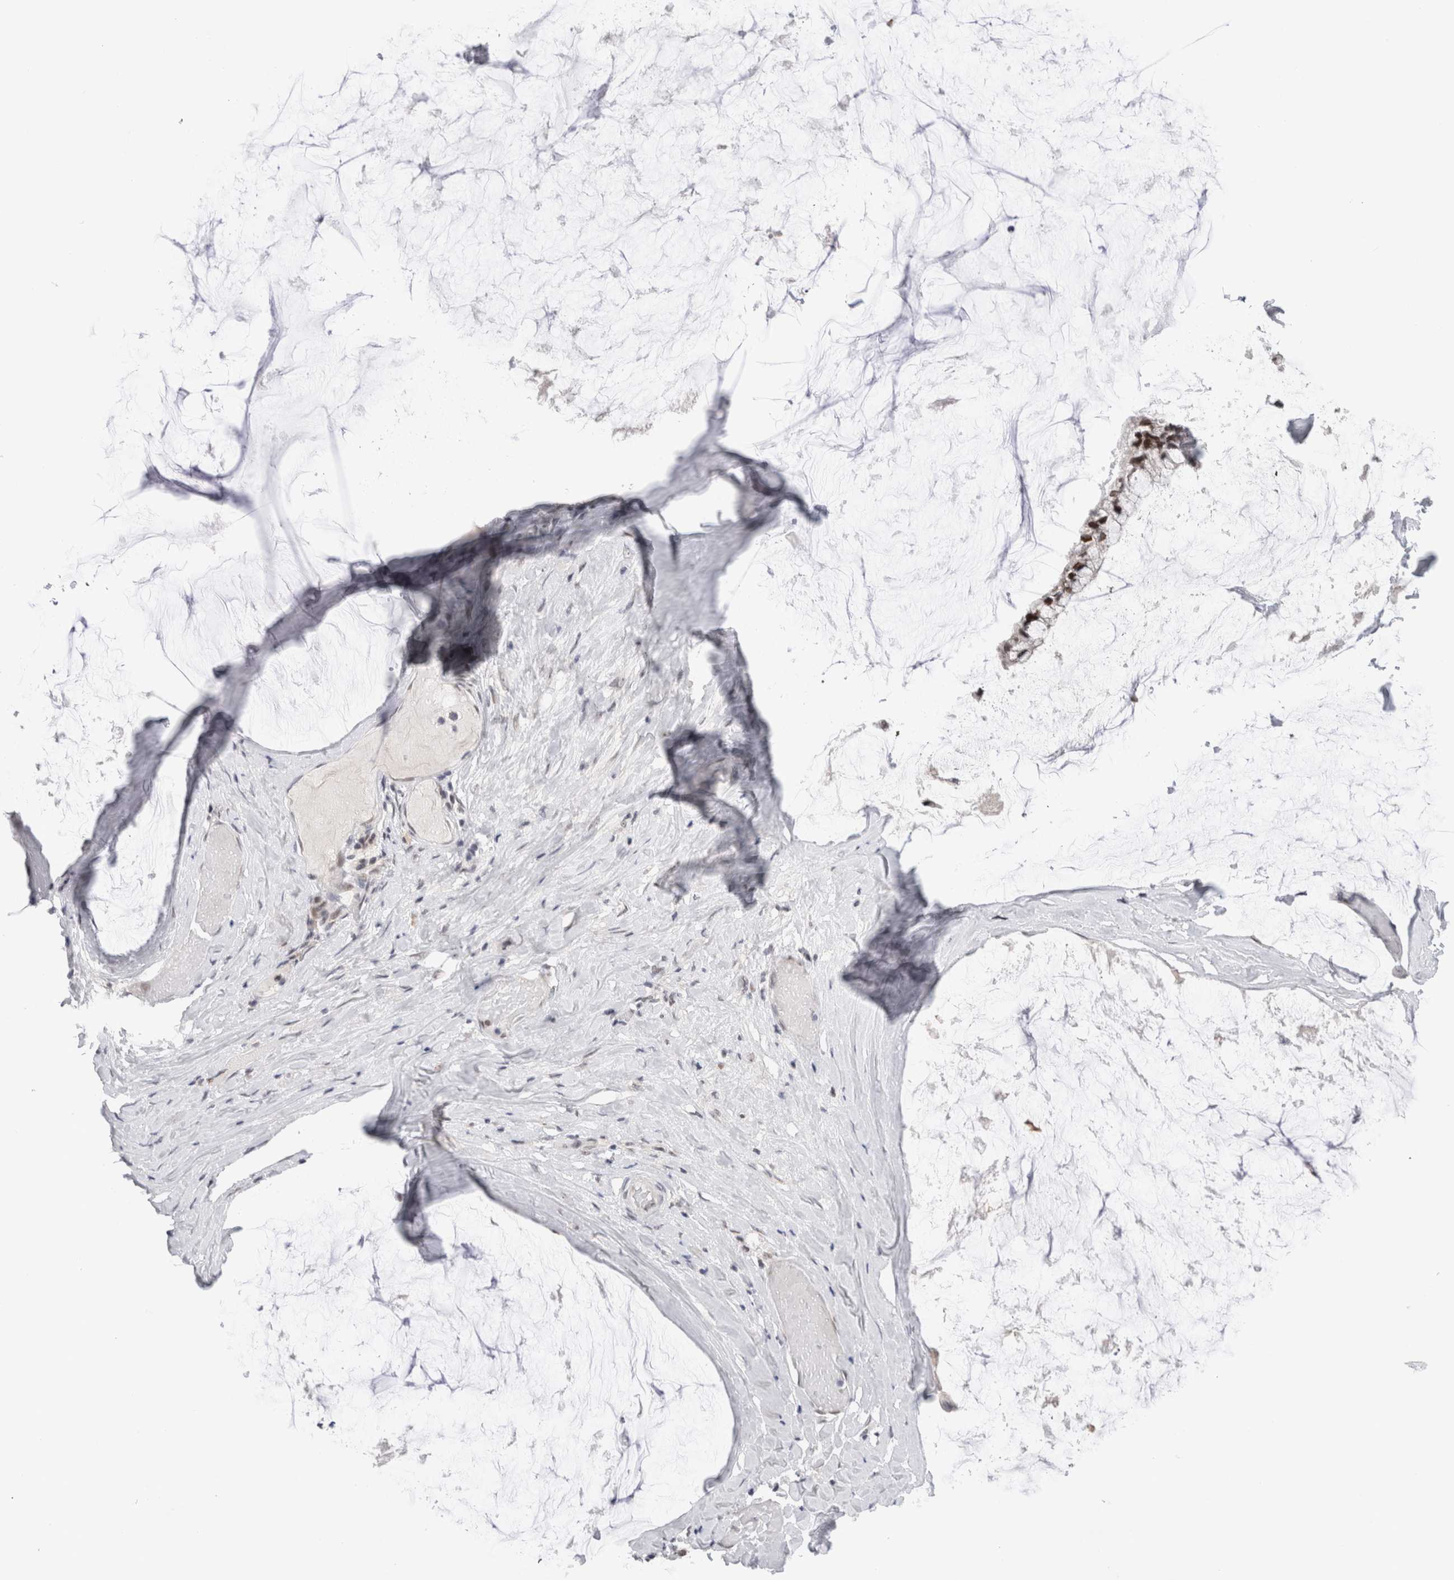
{"staining": {"intensity": "strong", "quantity": ">75%", "location": "nuclear"}, "tissue": "ovarian cancer", "cell_type": "Tumor cells", "image_type": "cancer", "snomed": [{"axis": "morphology", "description": "Cystadenocarcinoma, mucinous, NOS"}, {"axis": "topography", "description": "Ovary"}], "caption": "Mucinous cystadenocarcinoma (ovarian) stained with a brown dye shows strong nuclear positive staining in about >75% of tumor cells.", "gene": "ZNF521", "patient": {"sex": "female", "age": 39}}